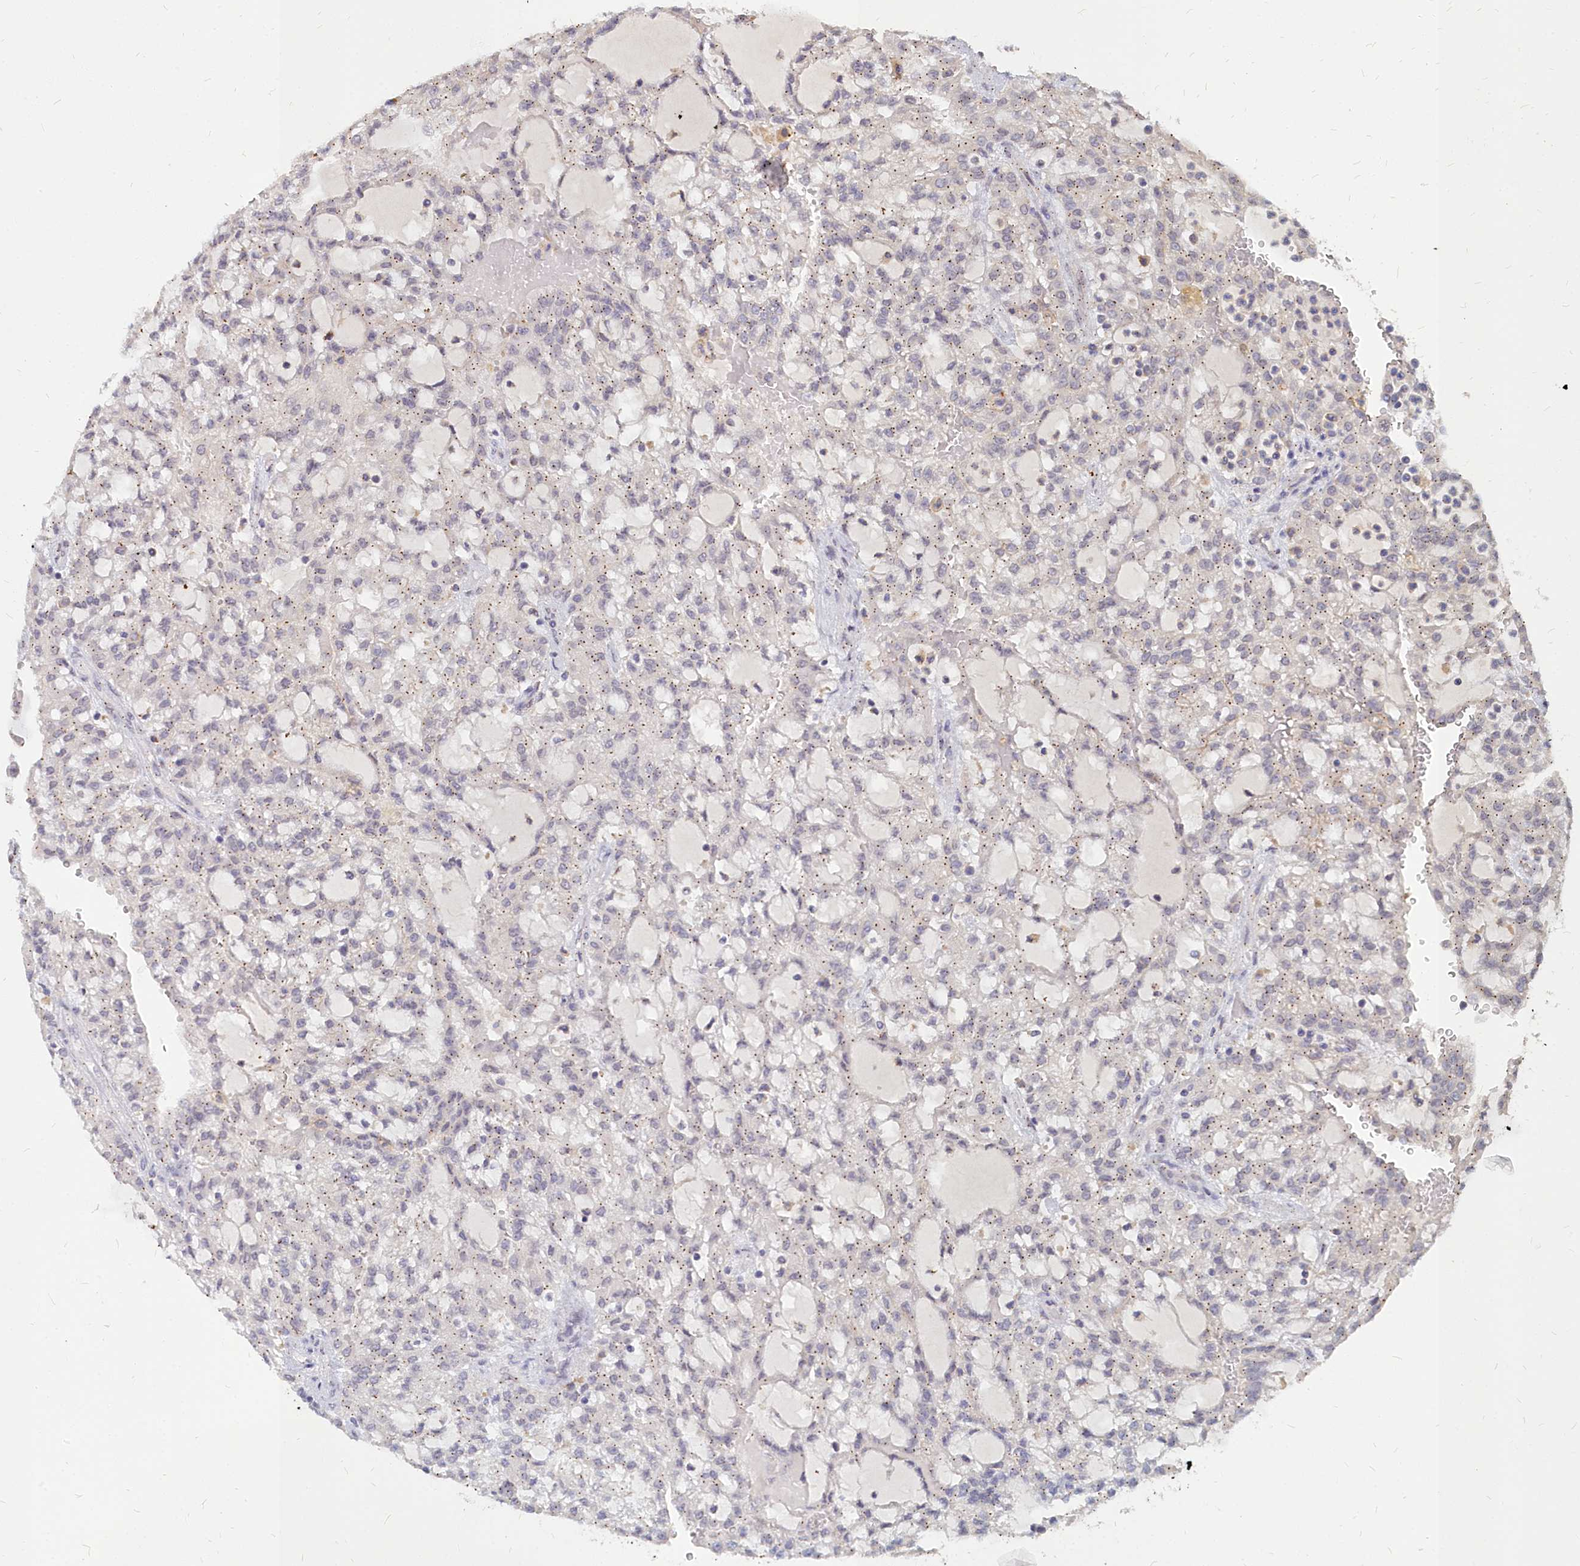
{"staining": {"intensity": "weak", "quantity": "25%-75%", "location": "cytoplasmic/membranous"}, "tissue": "renal cancer", "cell_type": "Tumor cells", "image_type": "cancer", "snomed": [{"axis": "morphology", "description": "Adenocarcinoma, NOS"}, {"axis": "topography", "description": "Kidney"}], "caption": "Adenocarcinoma (renal) stained with immunohistochemistry (IHC) shows weak cytoplasmic/membranous staining in about 25%-75% of tumor cells.", "gene": "NOXA1", "patient": {"sex": "male", "age": 63}}